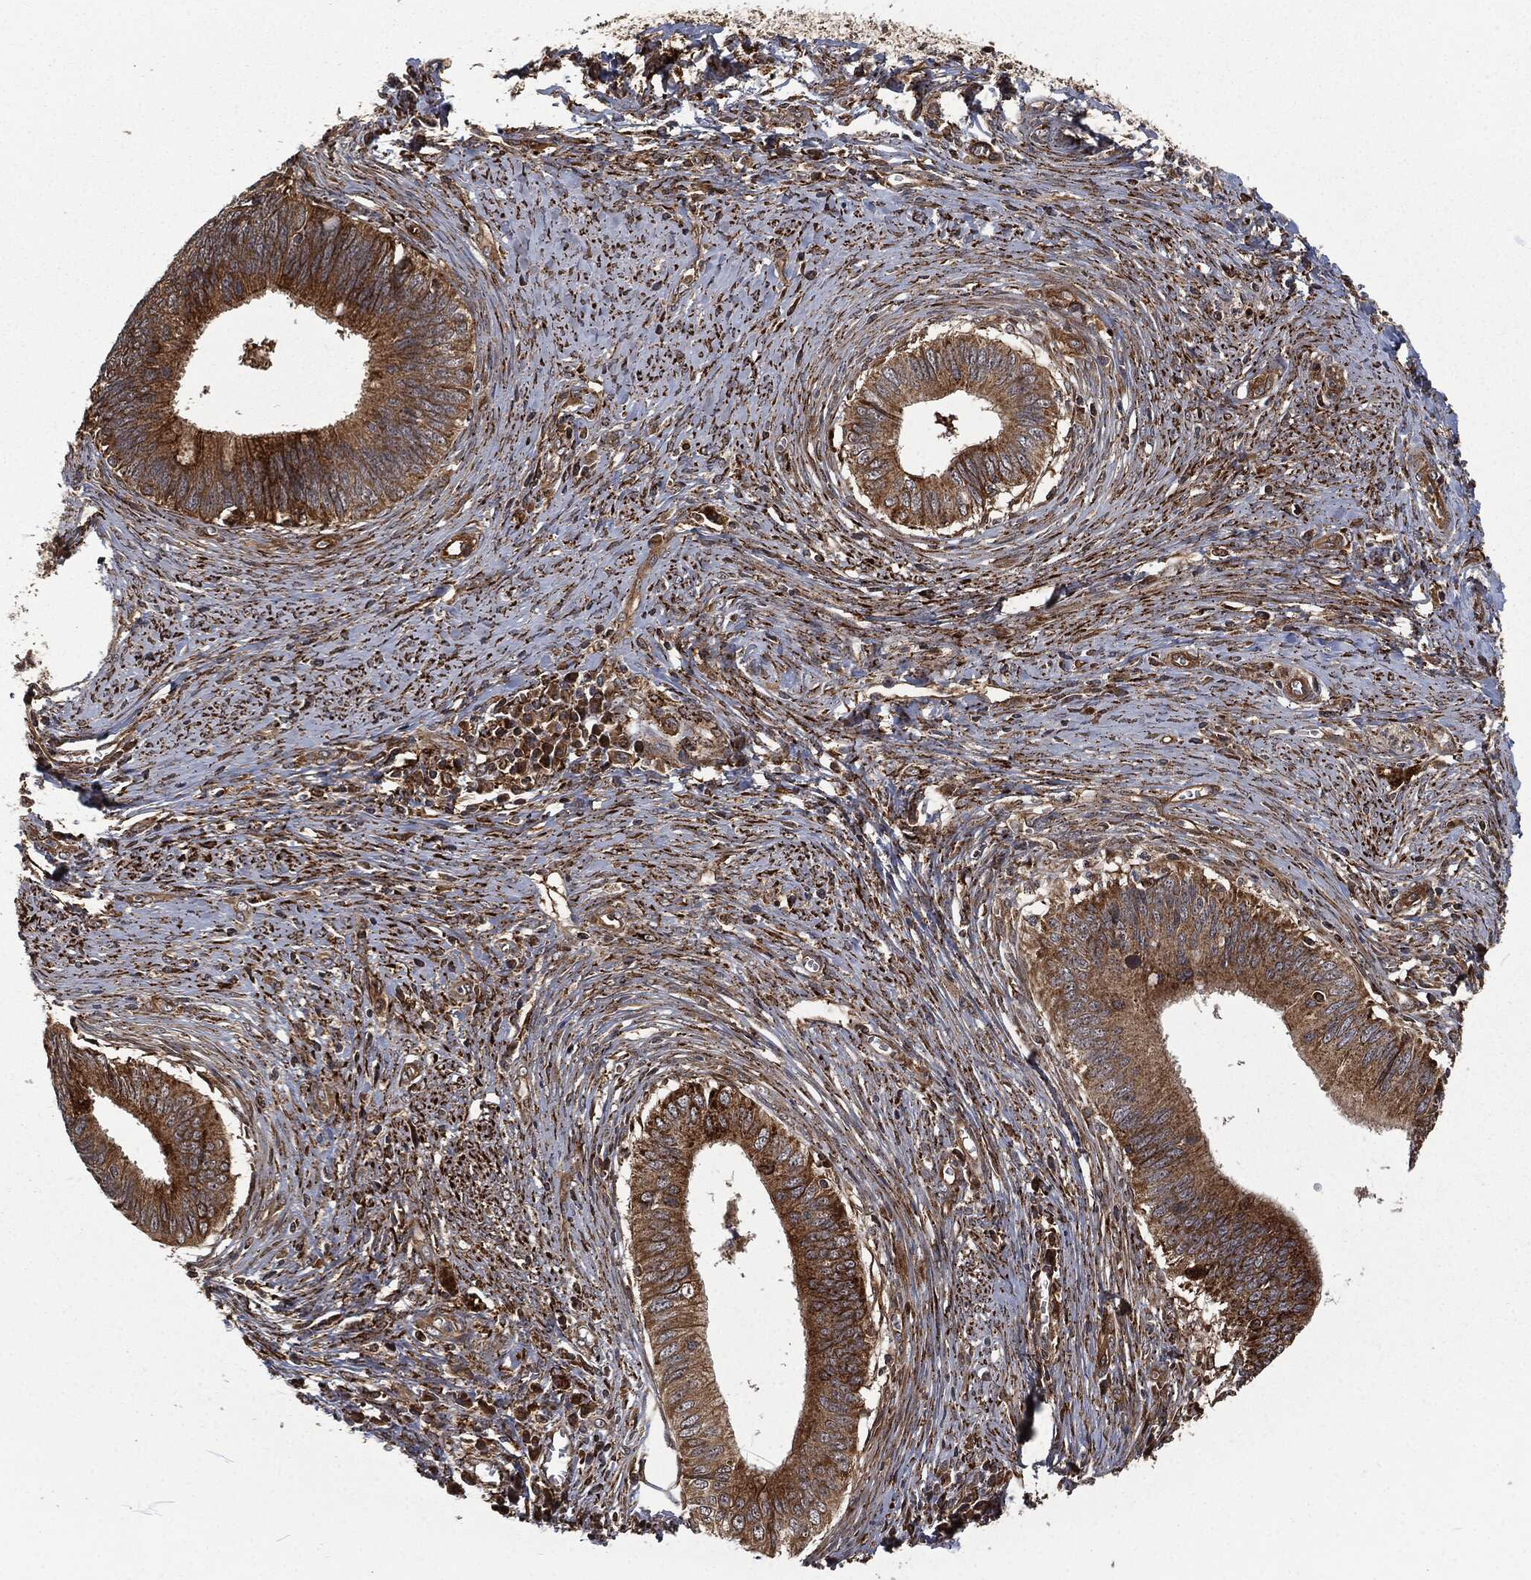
{"staining": {"intensity": "strong", "quantity": "25%-75%", "location": "cytoplasmic/membranous"}, "tissue": "cervical cancer", "cell_type": "Tumor cells", "image_type": "cancer", "snomed": [{"axis": "morphology", "description": "Adenocarcinoma, NOS"}, {"axis": "topography", "description": "Cervix"}], "caption": "DAB (3,3'-diaminobenzidine) immunohistochemical staining of human cervical adenocarcinoma demonstrates strong cytoplasmic/membranous protein positivity in about 25%-75% of tumor cells. Using DAB (3,3'-diaminobenzidine) (brown) and hematoxylin (blue) stains, captured at high magnification using brightfield microscopy.", "gene": "RFTN1", "patient": {"sex": "female", "age": 42}}